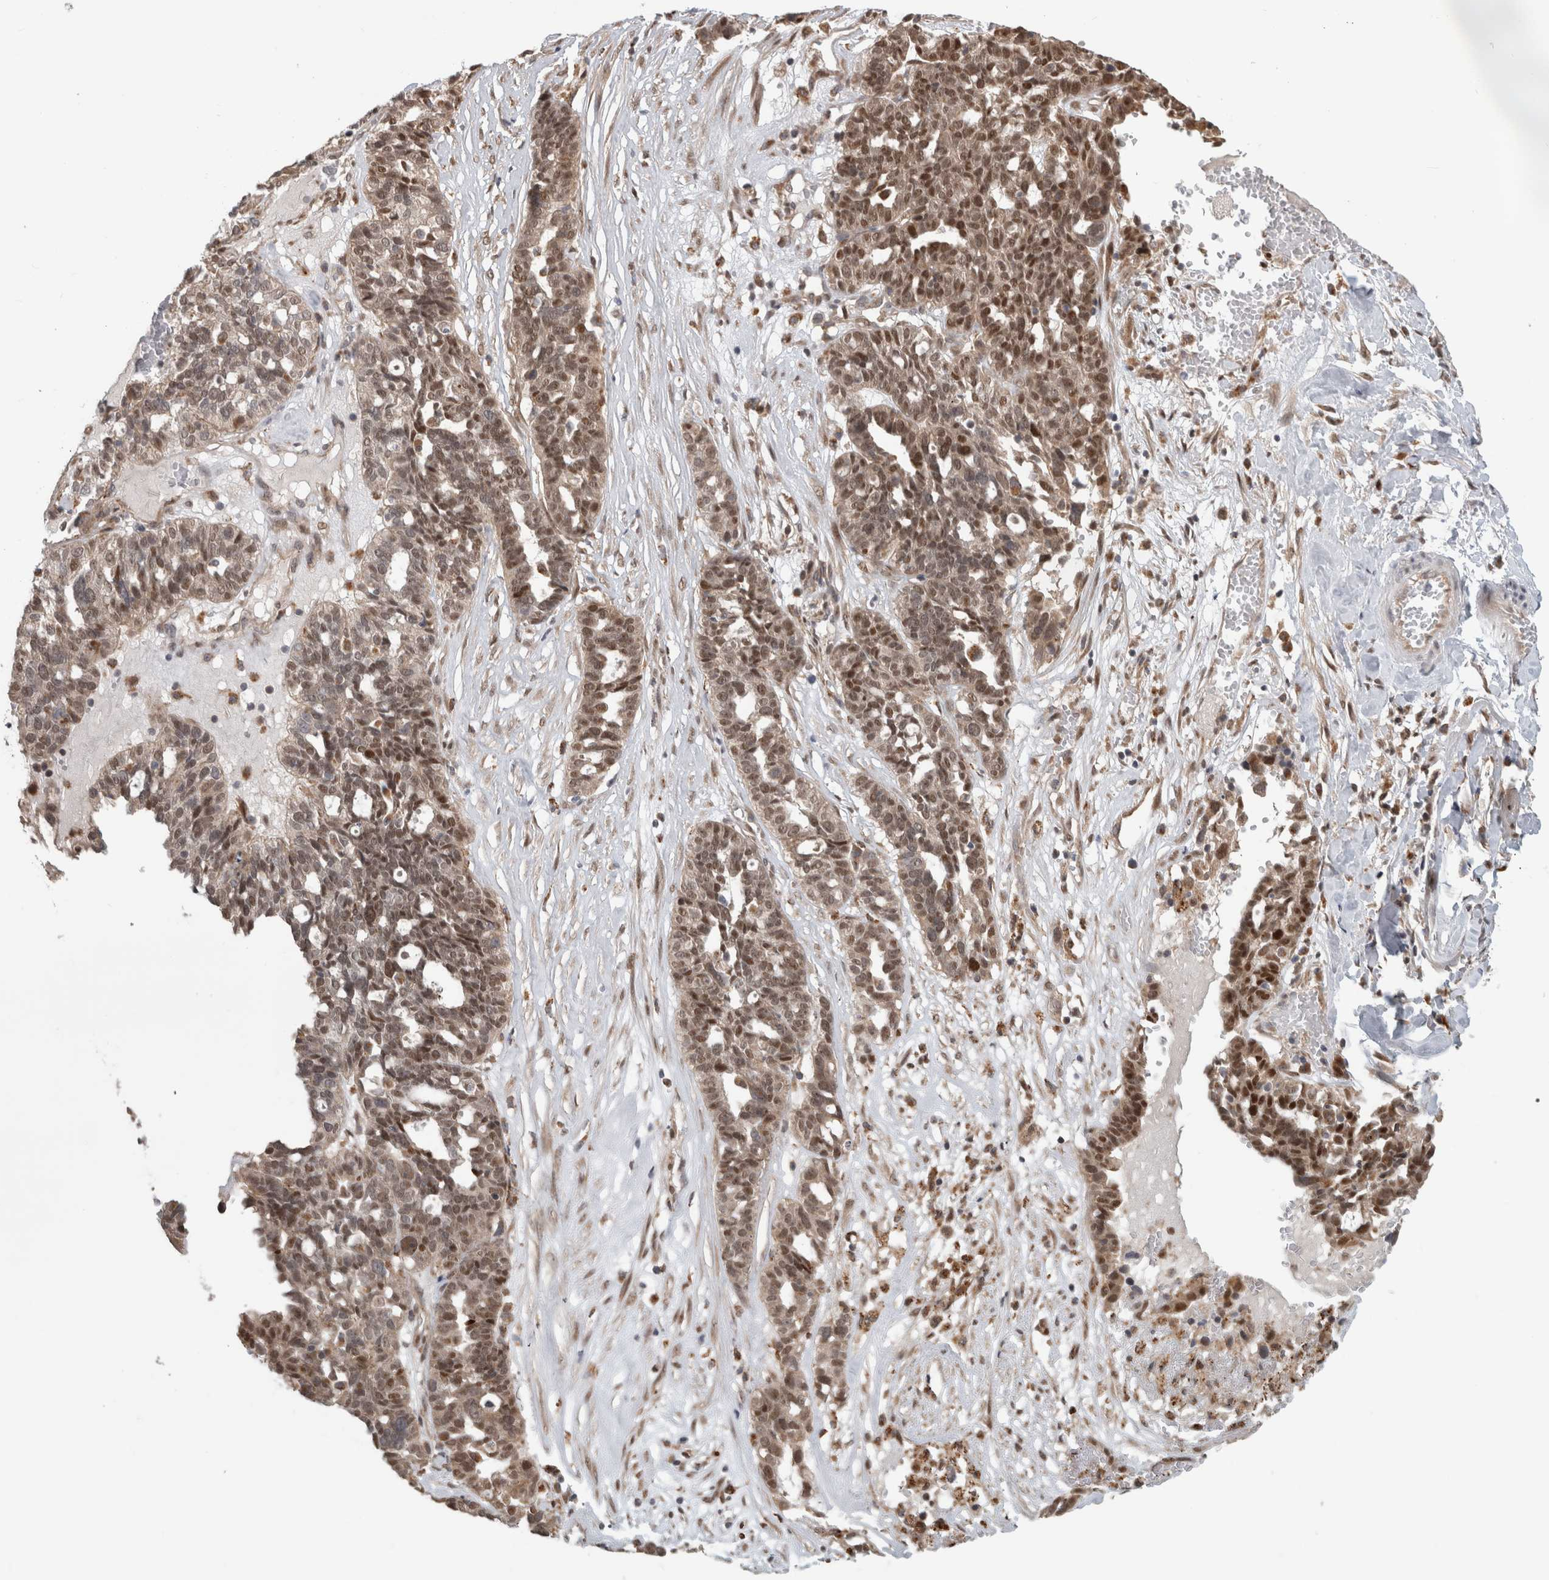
{"staining": {"intensity": "moderate", "quantity": ">75%", "location": "nuclear"}, "tissue": "ovarian cancer", "cell_type": "Tumor cells", "image_type": "cancer", "snomed": [{"axis": "morphology", "description": "Cystadenocarcinoma, serous, NOS"}, {"axis": "topography", "description": "Ovary"}], "caption": "This histopathology image reveals IHC staining of ovarian cancer, with medium moderate nuclear expression in approximately >75% of tumor cells.", "gene": "NAB2", "patient": {"sex": "female", "age": 59}}